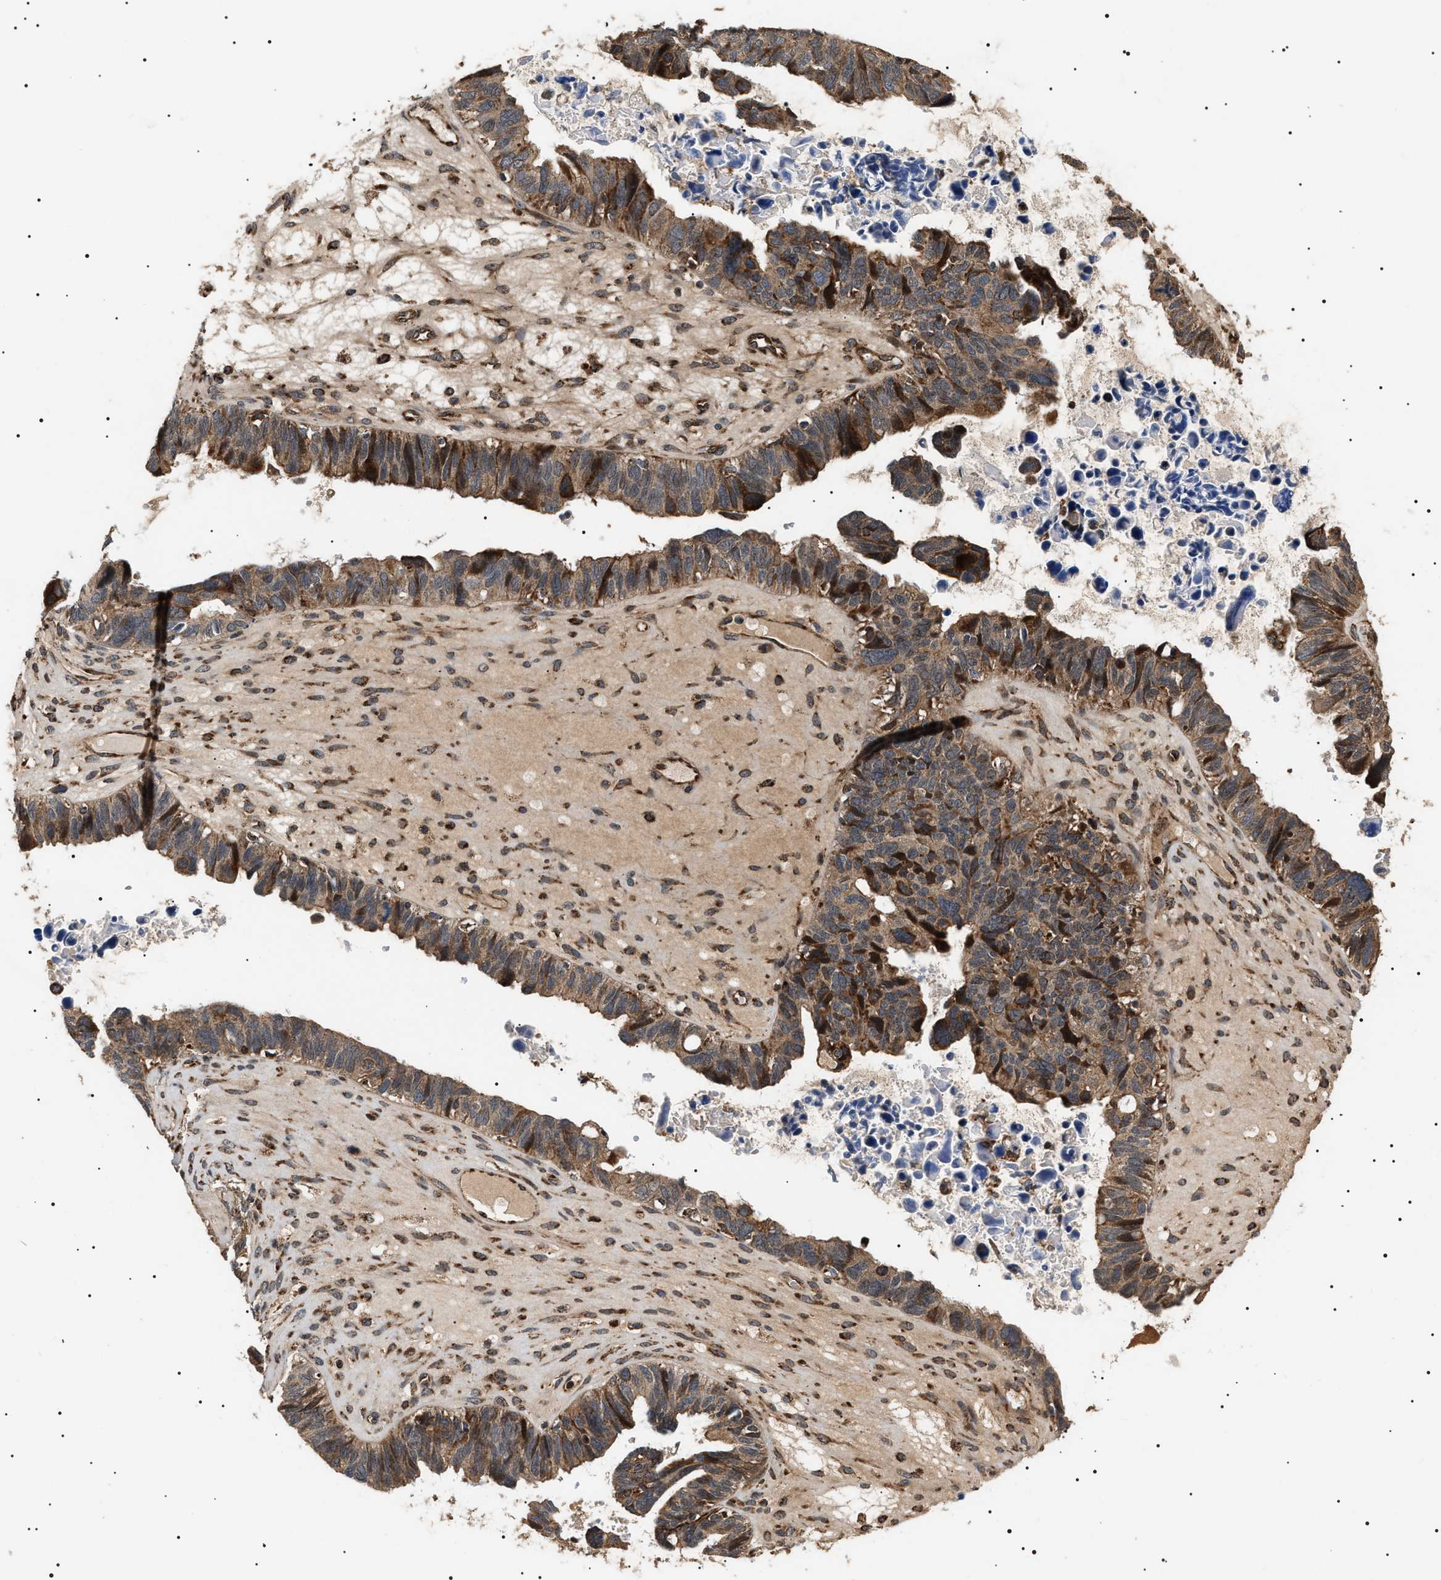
{"staining": {"intensity": "moderate", "quantity": ">75%", "location": "cytoplasmic/membranous"}, "tissue": "ovarian cancer", "cell_type": "Tumor cells", "image_type": "cancer", "snomed": [{"axis": "morphology", "description": "Cystadenocarcinoma, serous, NOS"}, {"axis": "topography", "description": "Ovary"}], "caption": "Immunohistochemical staining of ovarian serous cystadenocarcinoma exhibits medium levels of moderate cytoplasmic/membranous staining in about >75% of tumor cells. The staining was performed using DAB (3,3'-diaminobenzidine) to visualize the protein expression in brown, while the nuclei were stained in blue with hematoxylin (Magnification: 20x).", "gene": "ZBTB26", "patient": {"sex": "female", "age": 79}}